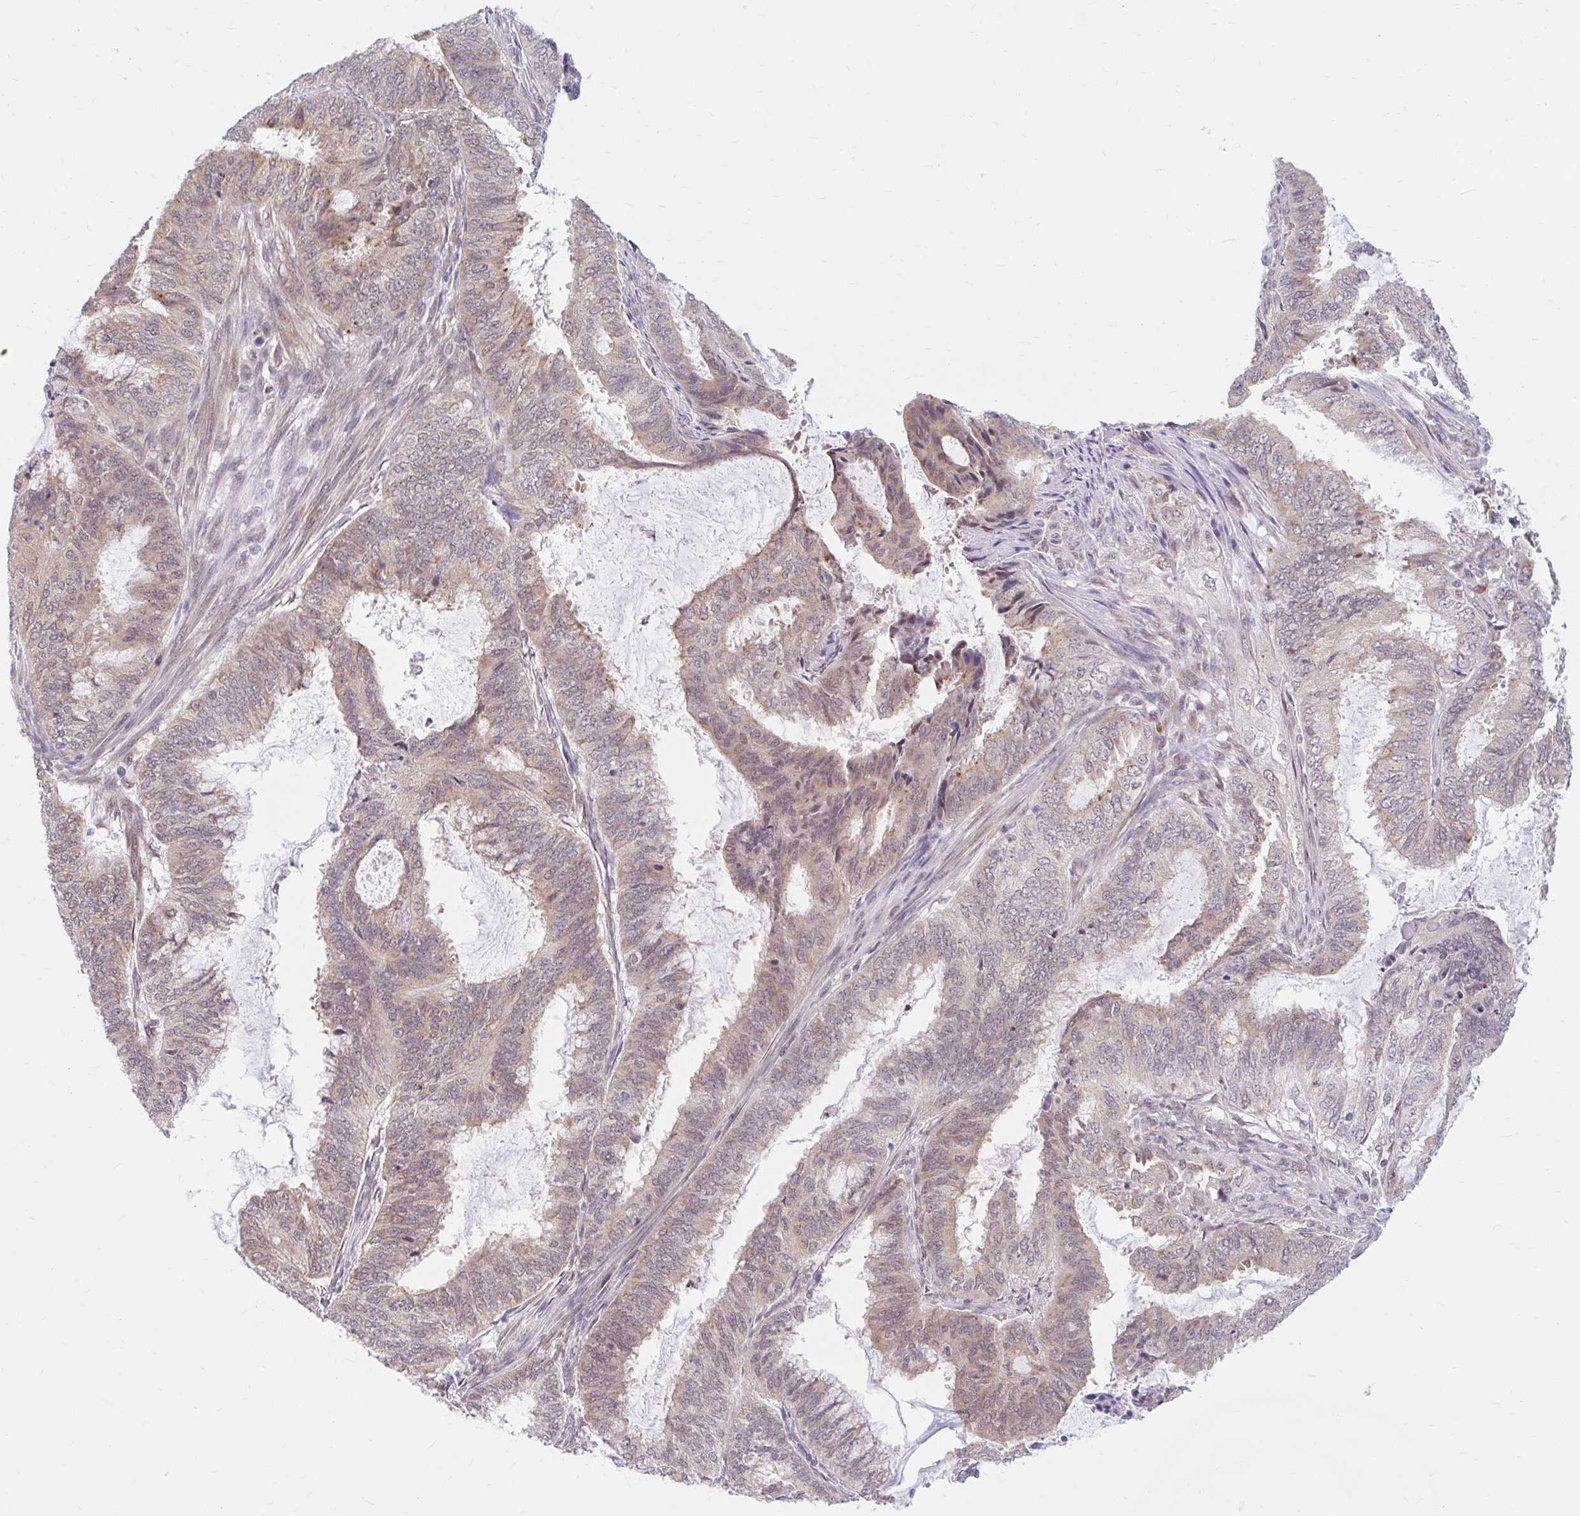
{"staining": {"intensity": "weak", "quantity": "25%-75%", "location": "cytoplasmic/membranous"}, "tissue": "endometrial cancer", "cell_type": "Tumor cells", "image_type": "cancer", "snomed": [{"axis": "morphology", "description": "Adenocarcinoma, NOS"}, {"axis": "topography", "description": "Endometrium"}], "caption": "Immunohistochemical staining of endometrial adenocarcinoma displays low levels of weak cytoplasmic/membranous staining in approximately 25%-75% of tumor cells. Nuclei are stained in blue.", "gene": "SRSF10", "patient": {"sex": "female", "age": 51}}